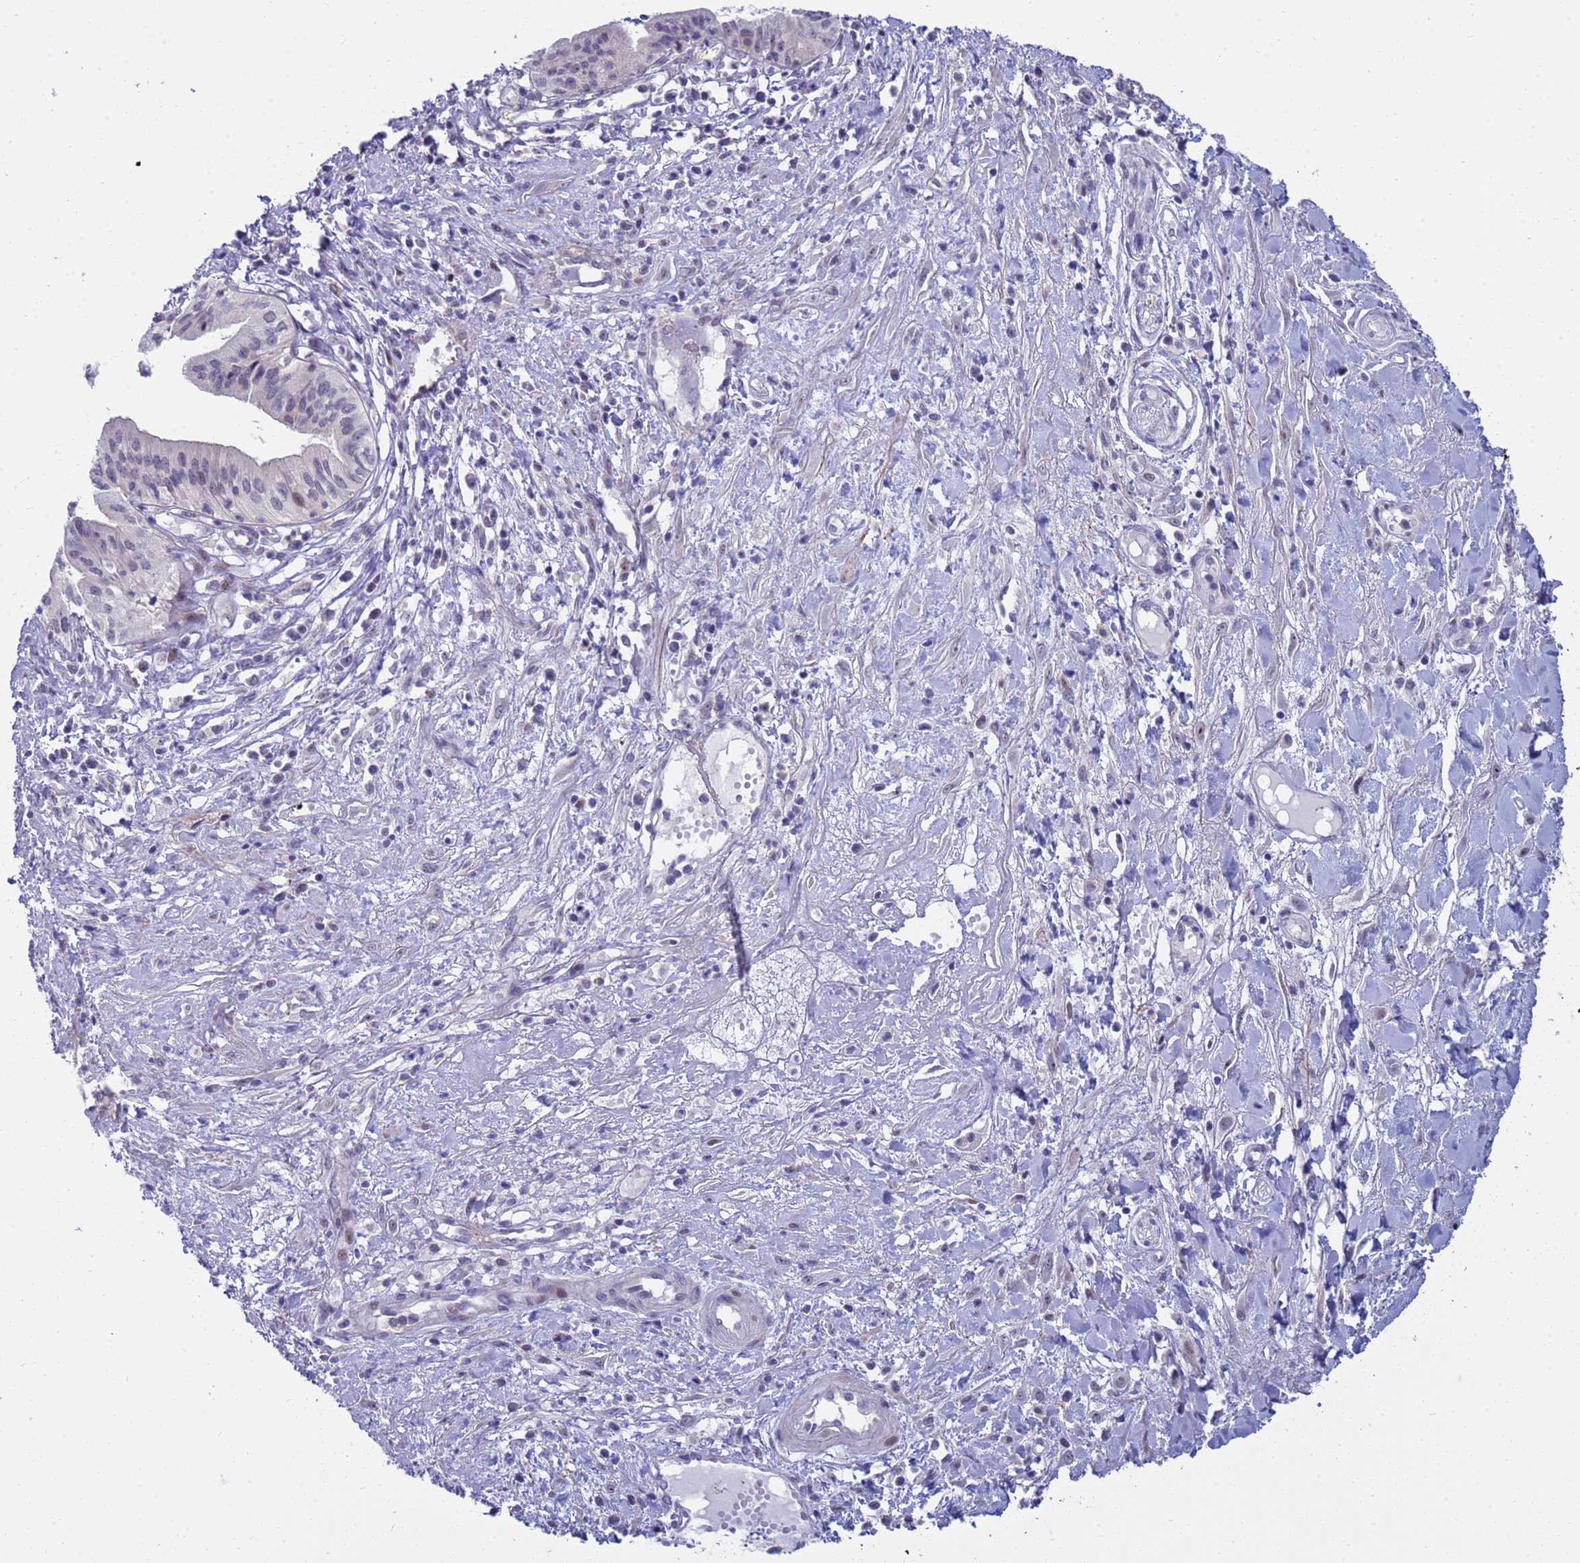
{"staining": {"intensity": "weak", "quantity": "<25%", "location": "nuclear"}, "tissue": "pancreatic cancer", "cell_type": "Tumor cells", "image_type": "cancer", "snomed": [{"axis": "morphology", "description": "Adenocarcinoma, NOS"}, {"axis": "topography", "description": "Pancreas"}], "caption": "IHC micrograph of neoplastic tissue: adenocarcinoma (pancreatic) stained with DAB demonstrates no significant protein positivity in tumor cells.", "gene": "LRATD1", "patient": {"sex": "female", "age": 50}}